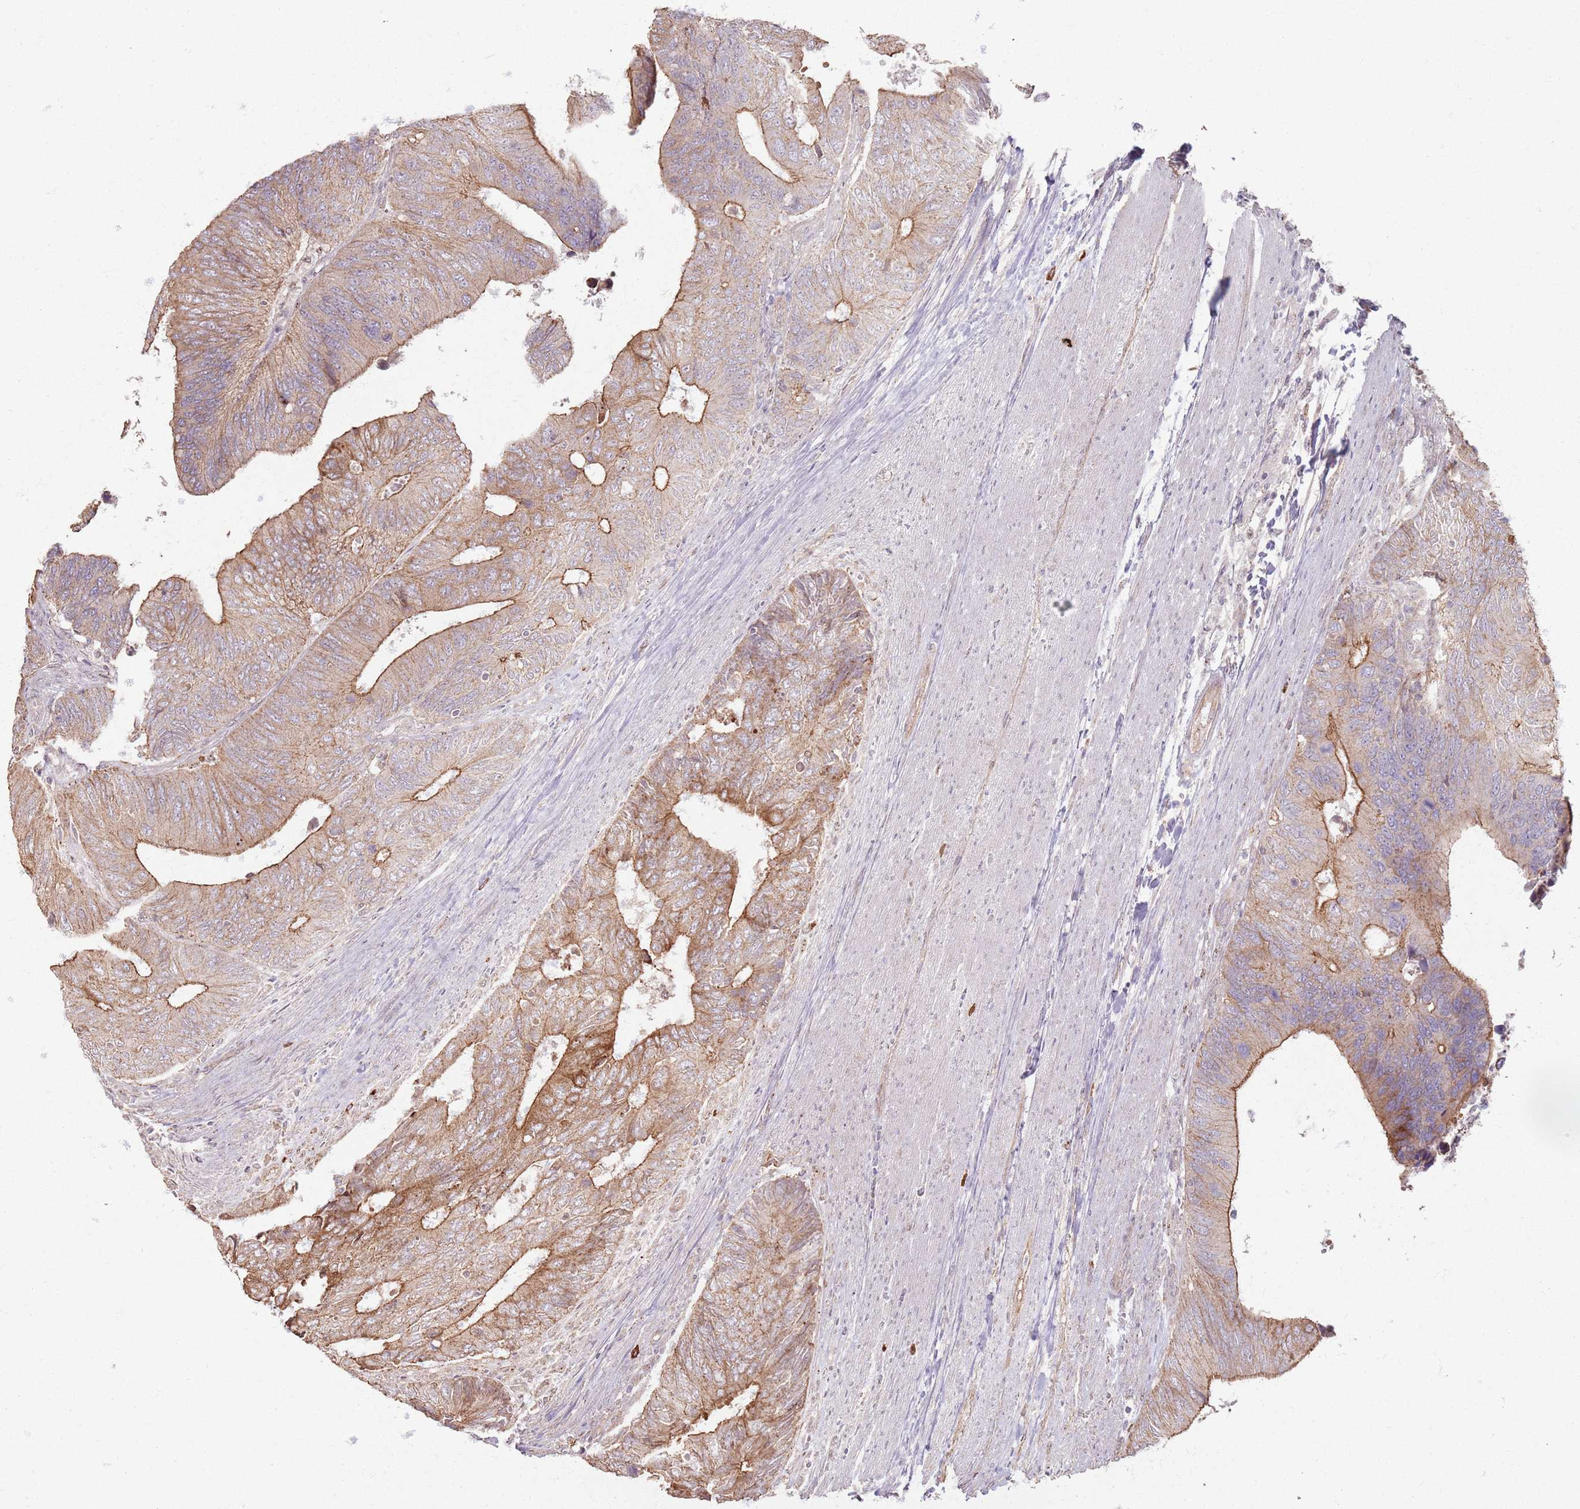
{"staining": {"intensity": "moderate", "quantity": ">75%", "location": "cytoplasmic/membranous"}, "tissue": "colorectal cancer", "cell_type": "Tumor cells", "image_type": "cancer", "snomed": [{"axis": "morphology", "description": "Adenocarcinoma, NOS"}, {"axis": "topography", "description": "Colon"}], "caption": "A brown stain highlights moderate cytoplasmic/membranous expression of a protein in colorectal adenocarcinoma tumor cells.", "gene": "KCNA5", "patient": {"sex": "male", "age": 87}}